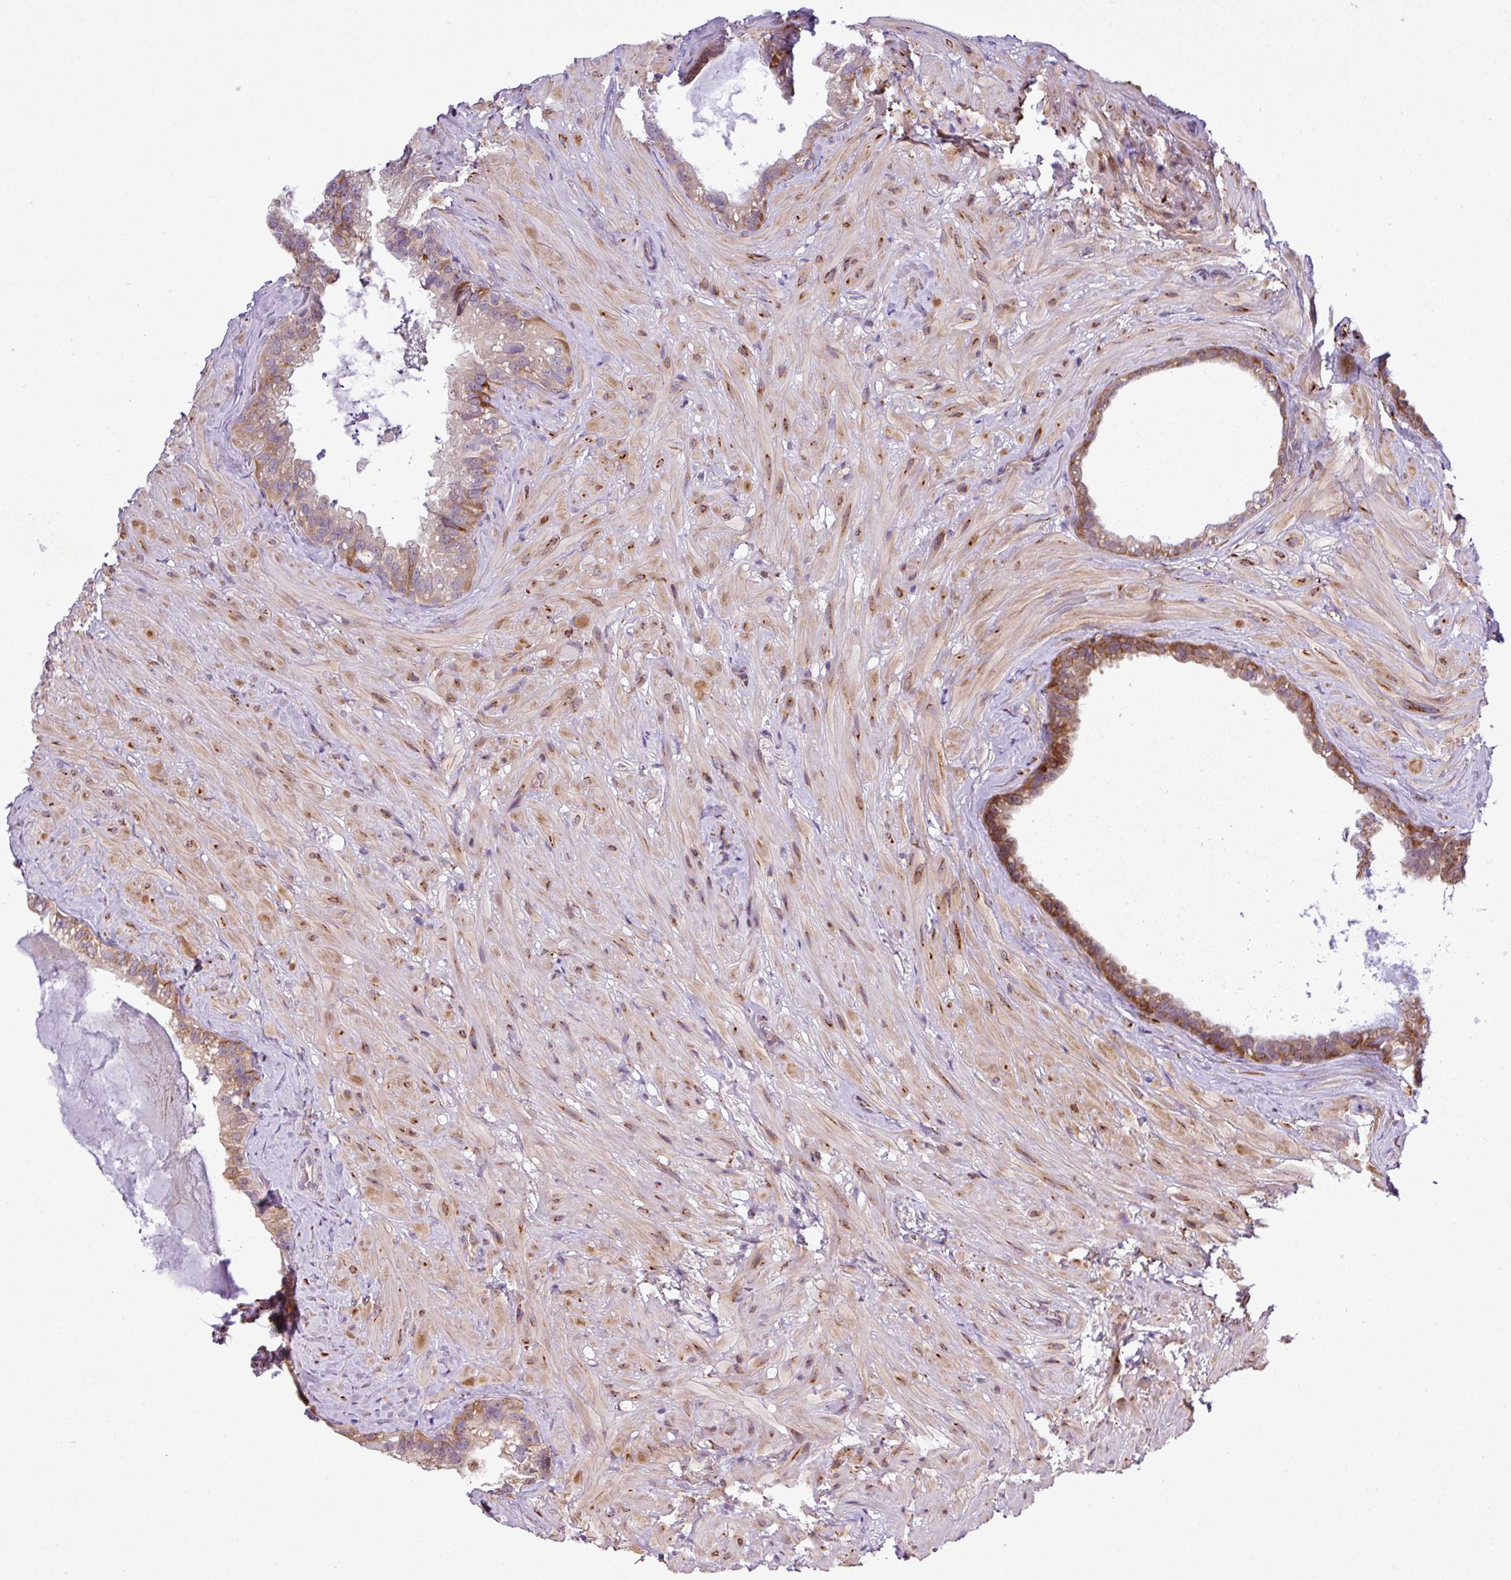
{"staining": {"intensity": "strong", "quantity": "<25%", "location": "cytoplasmic/membranous"}, "tissue": "seminal vesicle", "cell_type": "Glandular cells", "image_type": "normal", "snomed": [{"axis": "morphology", "description": "Normal tissue, NOS"}, {"axis": "topography", "description": "Seminal veicle"}], "caption": "Strong cytoplasmic/membranous protein expression is identified in about <25% of glandular cells in seminal vesicle. (DAB = brown stain, brightfield microscopy at high magnification).", "gene": "CFAP97", "patient": {"sex": "male", "age": 60}}